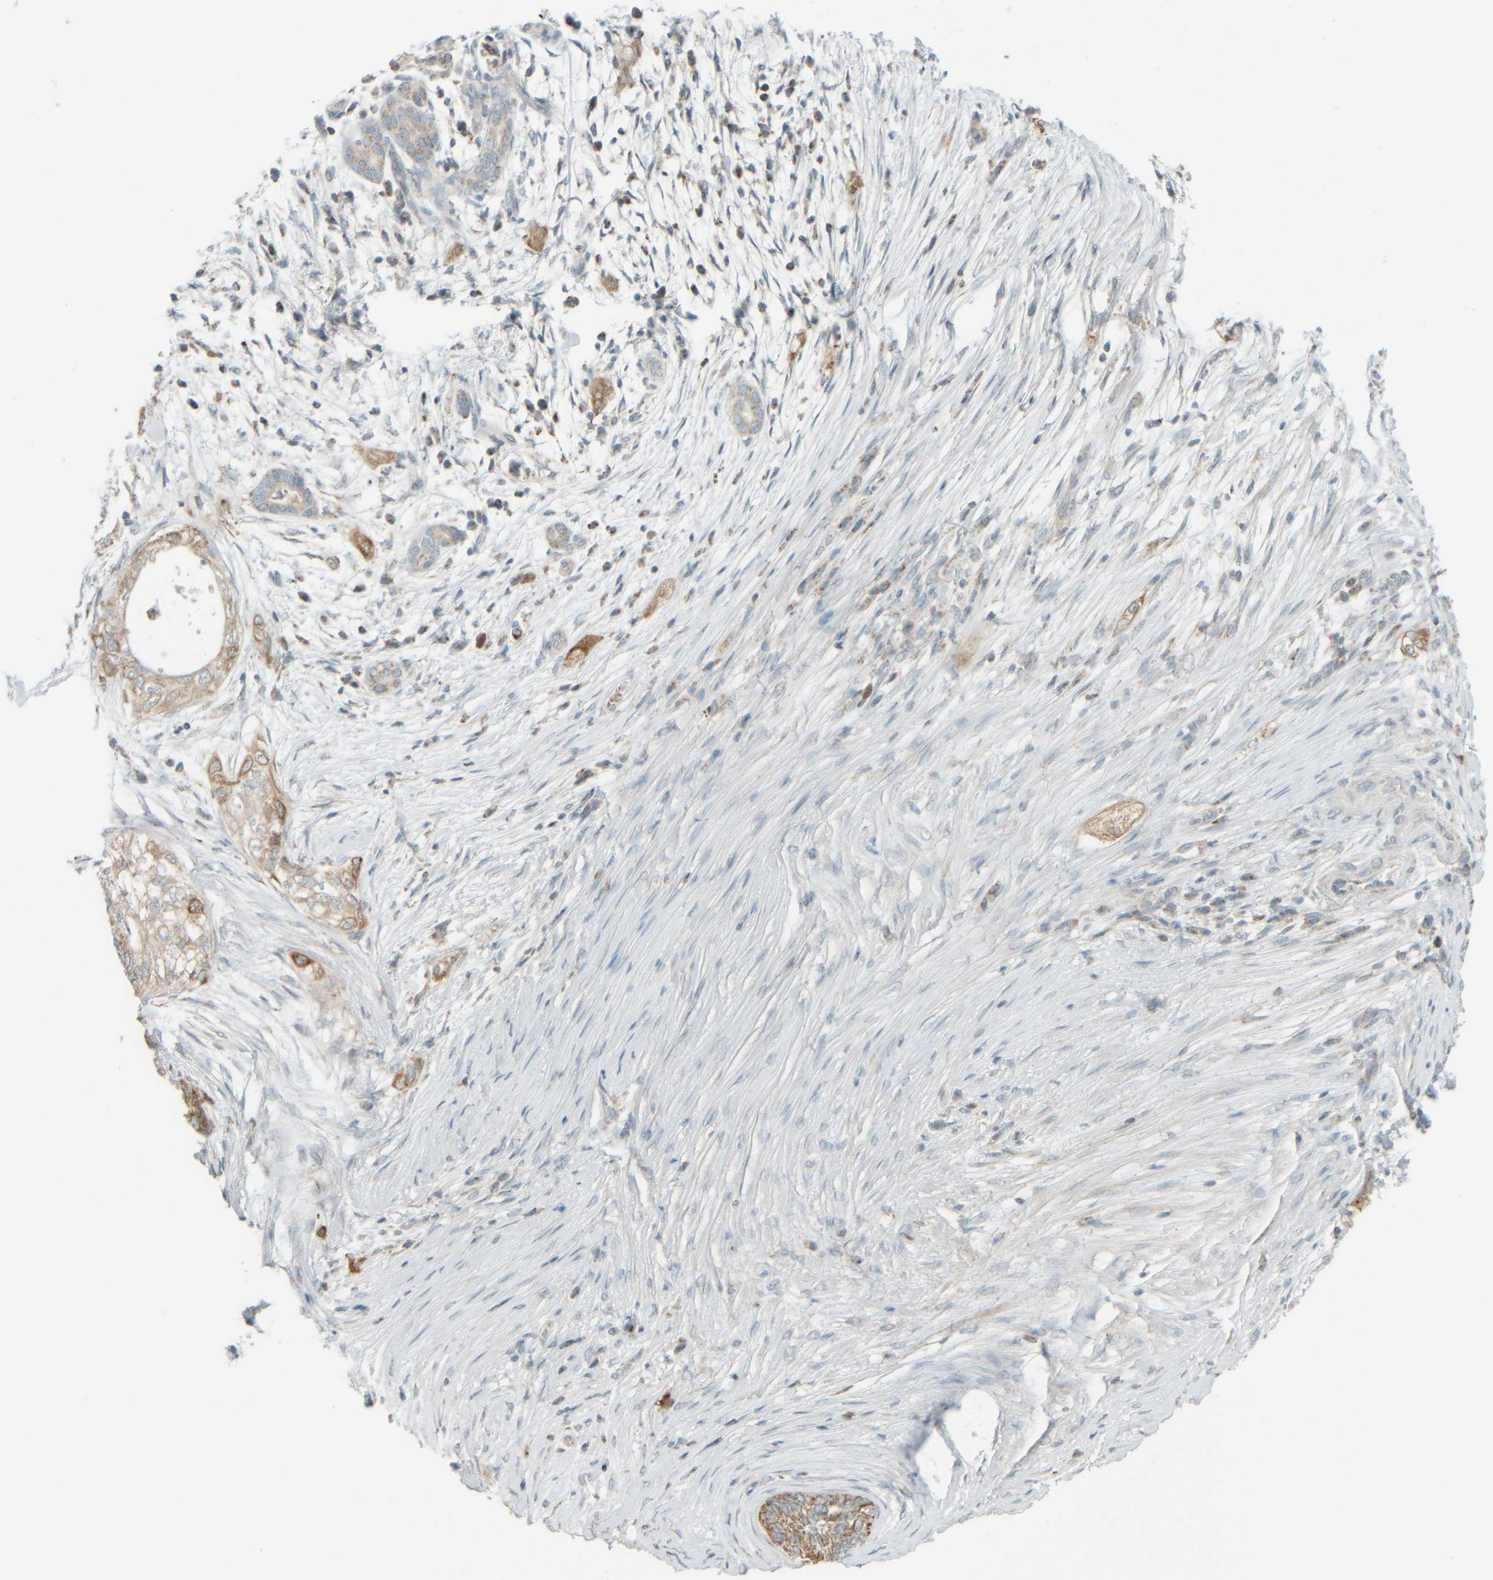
{"staining": {"intensity": "moderate", "quantity": ">75%", "location": "cytoplasmic/membranous"}, "tissue": "pancreatic cancer", "cell_type": "Tumor cells", "image_type": "cancer", "snomed": [{"axis": "morphology", "description": "Adenocarcinoma, NOS"}, {"axis": "topography", "description": "Pancreas"}], "caption": "DAB immunohistochemical staining of pancreatic adenocarcinoma shows moderate cytoplasmic/membranous protein positivity in approximately >75% of tumor cells.", "gene": "PTGES3L-AARSD1", "patient": {"sex": "male", "age": 72}}